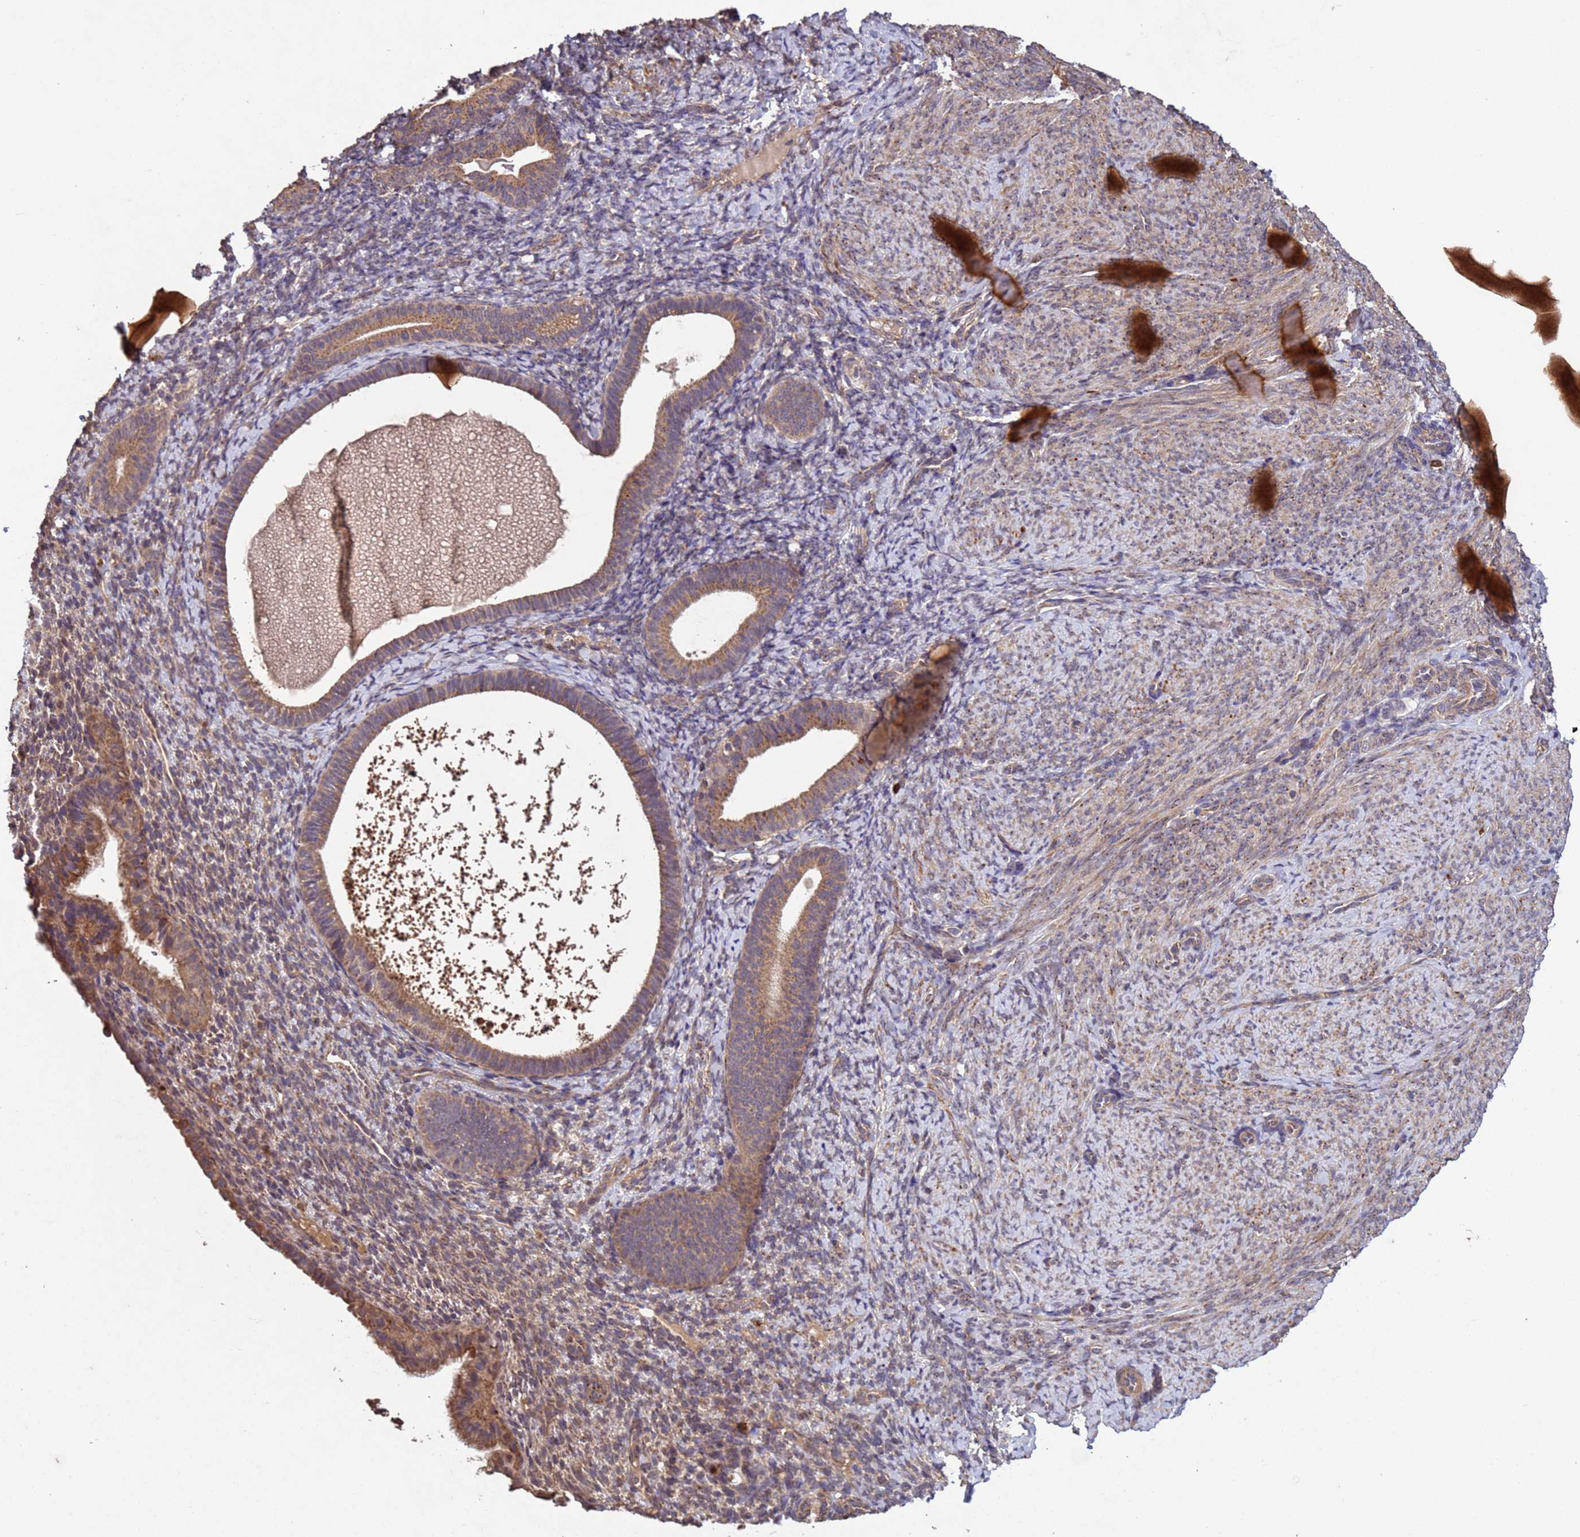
{"staining": {"intensity": "moderate", "quantity": "25%-75%", "location": "cytoplasmic/membranous"}, "tissue": "endometrium", "cell_type": "Cells in endometrial stroma", "image_type": "normal", "snomed": [{"axis": "morphology", "description": "Normal tissue, NOS"}, {"axis": "topography", "description": "Endometrium"}], "caption": "Immunohistochemistry (IHC) micrograph of normal endometrium: human endometrium stained using IHC displays medium levels of moderate protein expression localized specifically in the cytoplasmic/membranous of cells in endometrial stroma, appearing as a cytoplasmic/membranous brown color.", "gene": "FASTKD1", "patient": {"sex": "female", "age": 65}}